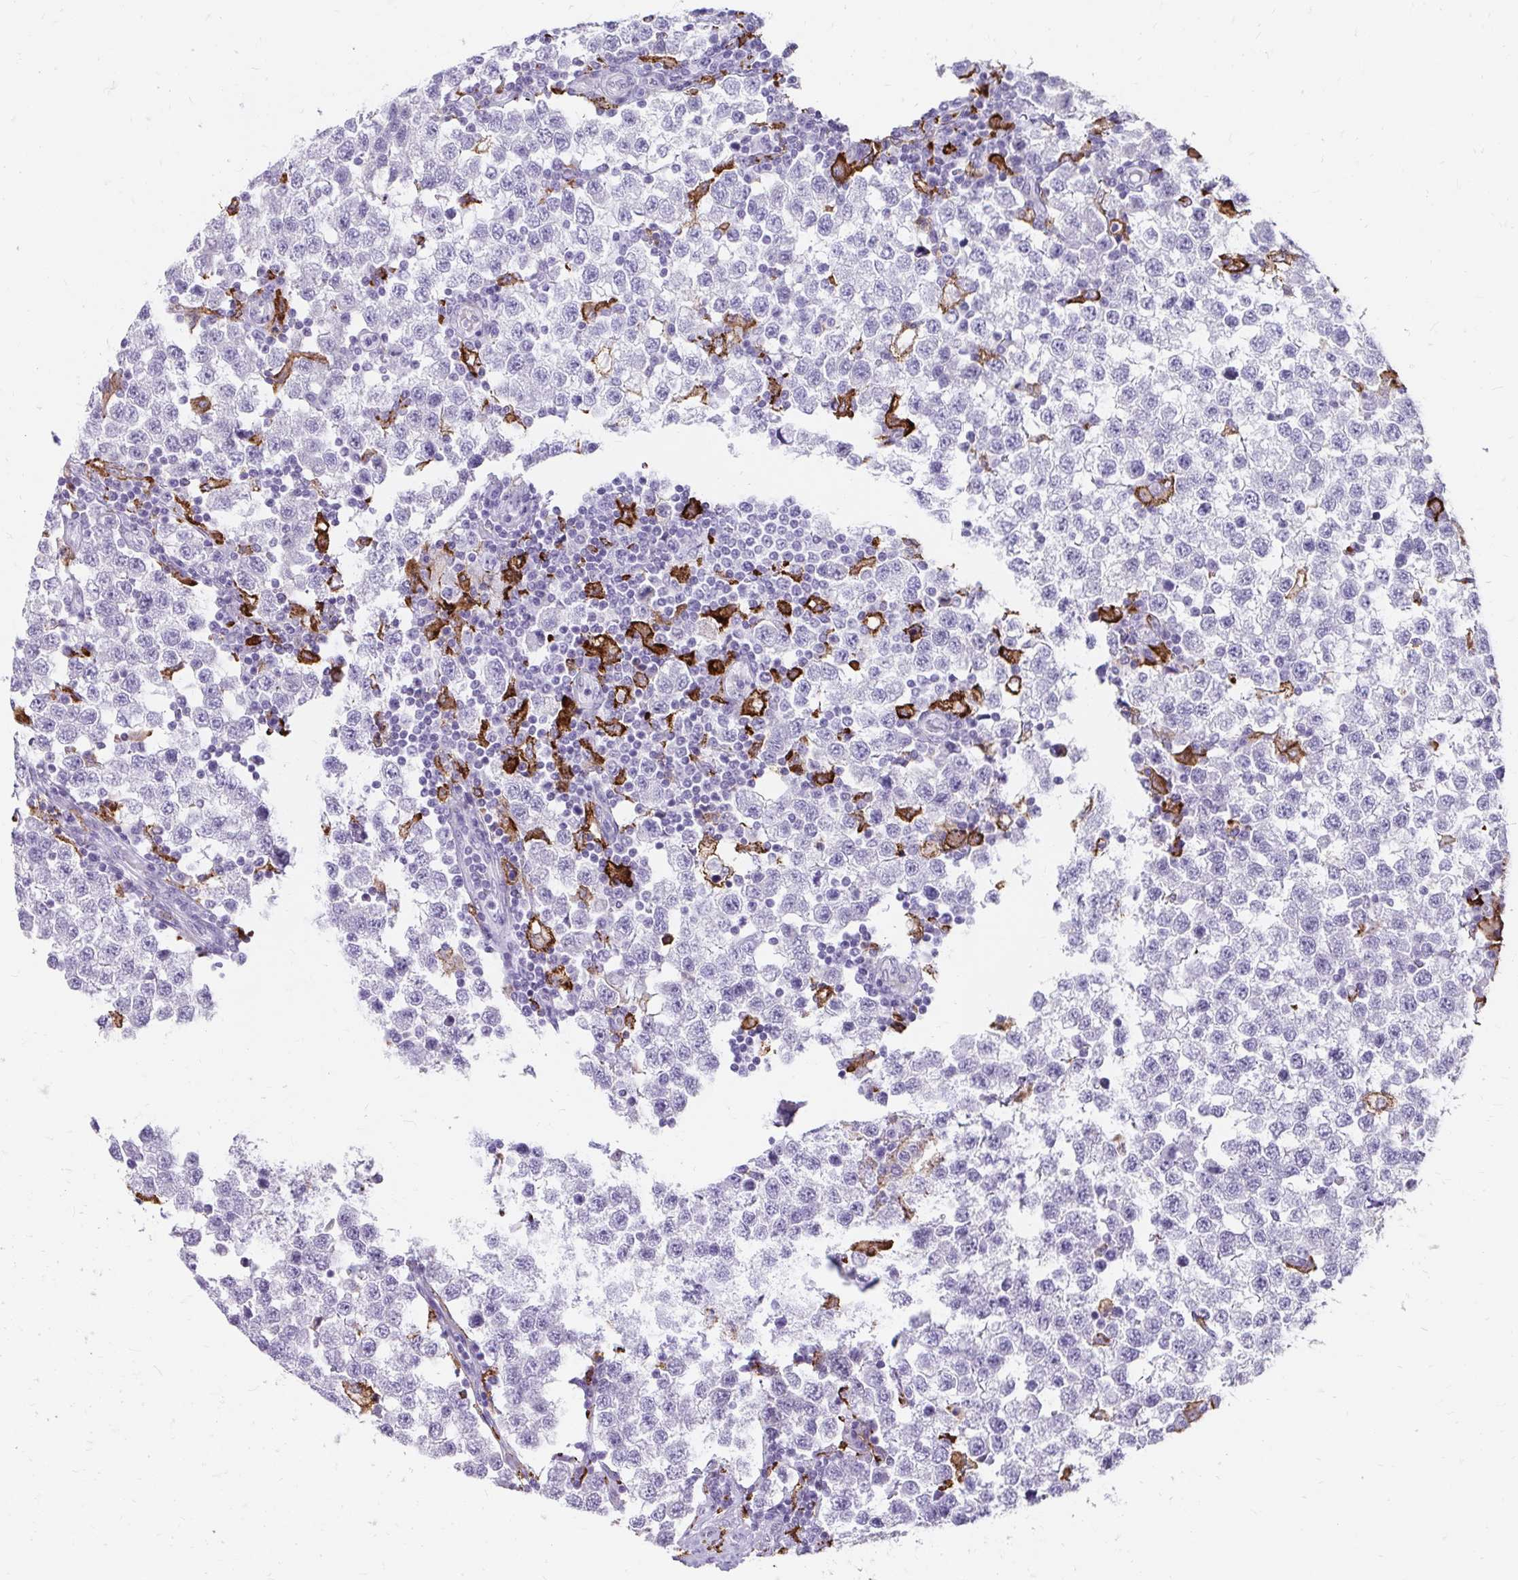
{"staining": {"intensity": "negative", "quantity": "none", "location": "none"}, "tissue": "testis cancer", "cell_type": "Tumor cells", "image_type": "cancer", "snomed": [{"axis": "morphology", "description": "Seminoma, NOS"}, {"axis": "topography", "description": "Testis"}], "caption": "Immunohistochemical staining of testis seminoma displays no significant expression in tumor cells.", "gene": "CD163", "patient": {"sex": "male", "age": 34}}